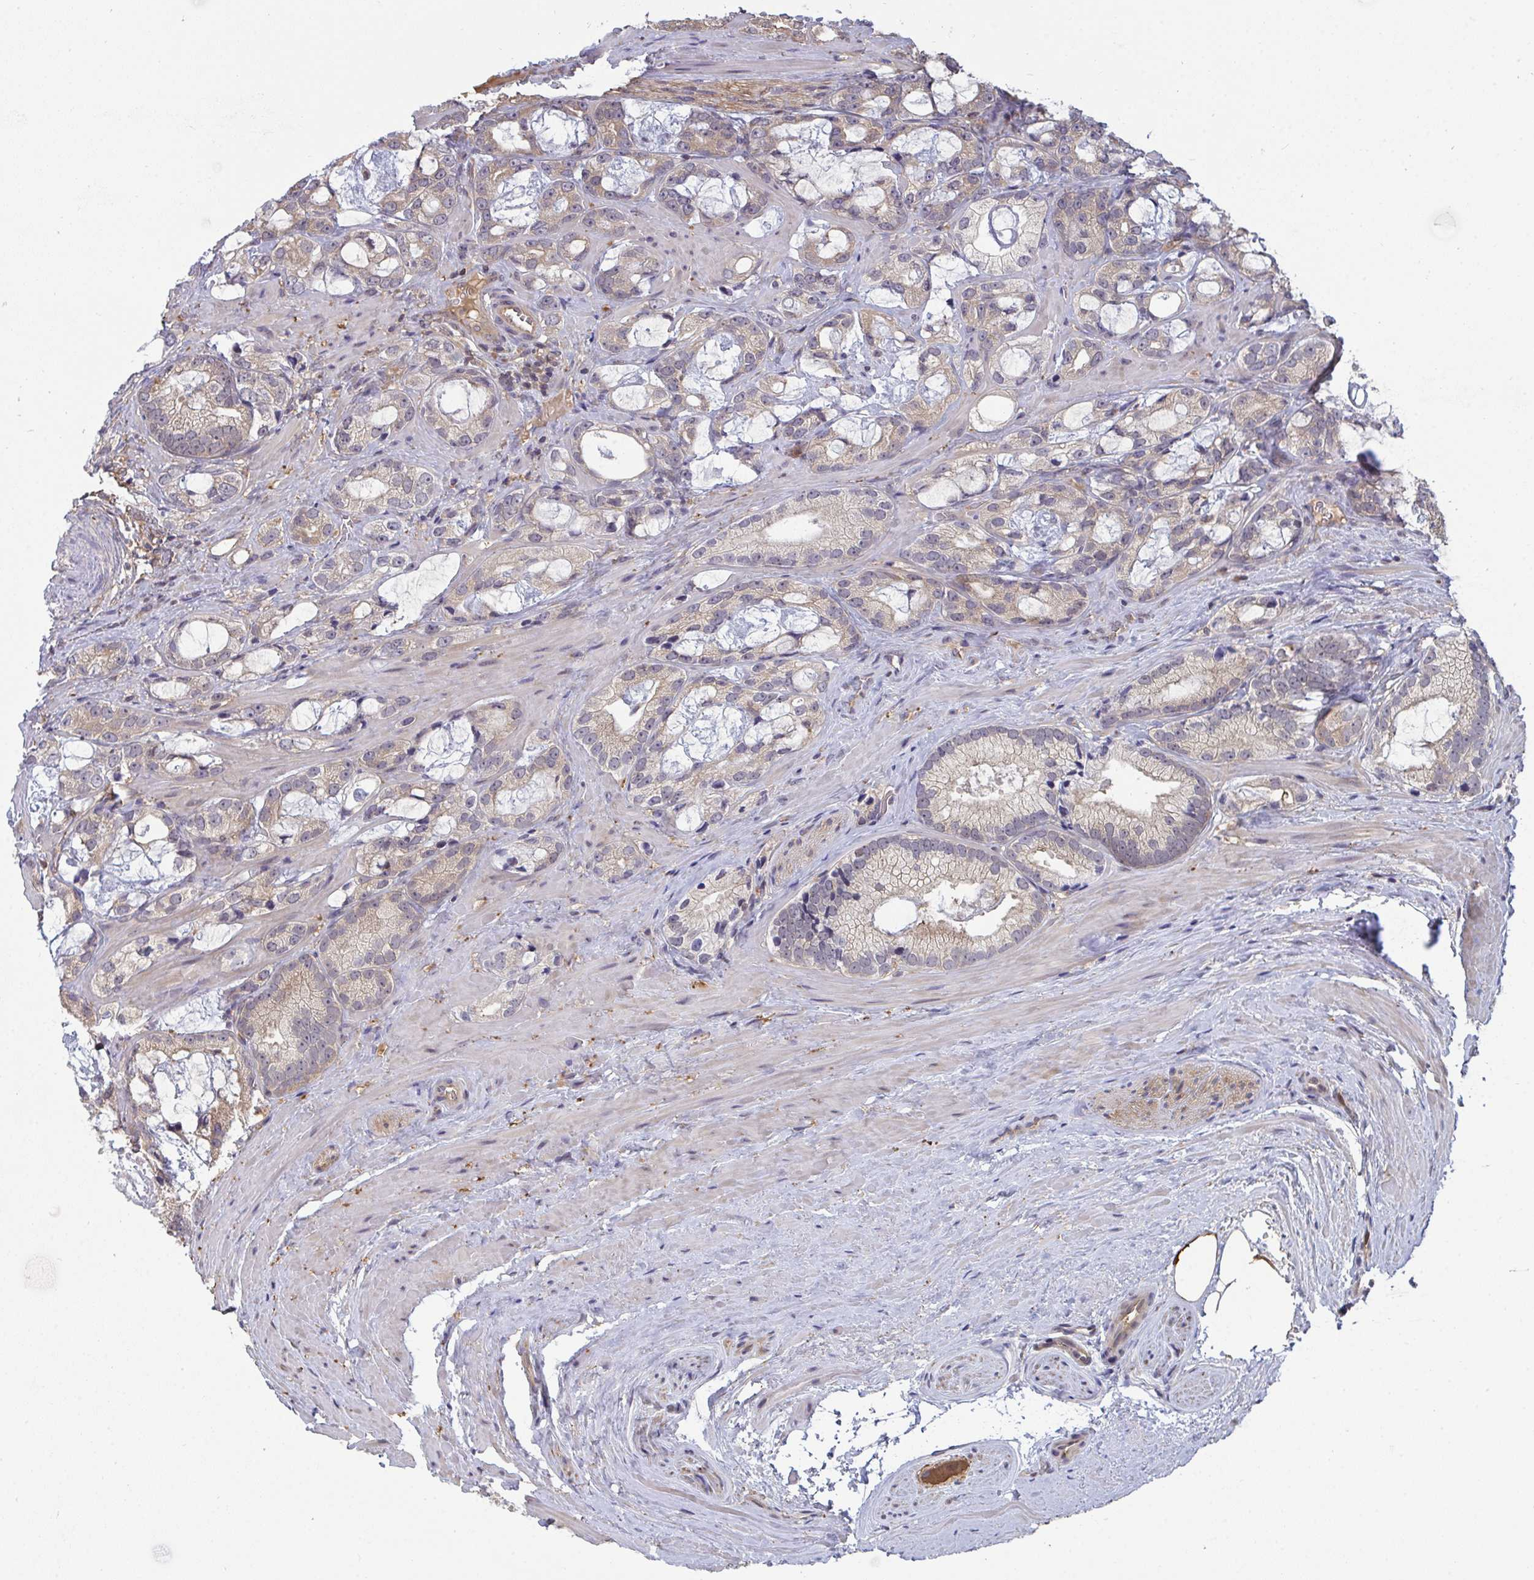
{"staining": {"intensity": "weak", "quantity": "25%-75%", "location": "cytoplasmic/membranous"}, "tissue": "prostate cancer", "cell_type": "Tumor cells", "image_type": "cancer", "snomed": [{"axis": "morphology", "description": "Adenocarcinoma, Medium grade"}, {"axis": "topography", "description": "Prostate"}], "caption": "Protein staining of prostate cancer (medium-grade adenocarcinoma) tissue demonstrates weak cytoplasmic/membranous staining in about 25%-75% of tumor cells.", "gene": "TTC9C", "patient": {"sex": "male", "age": 57}}